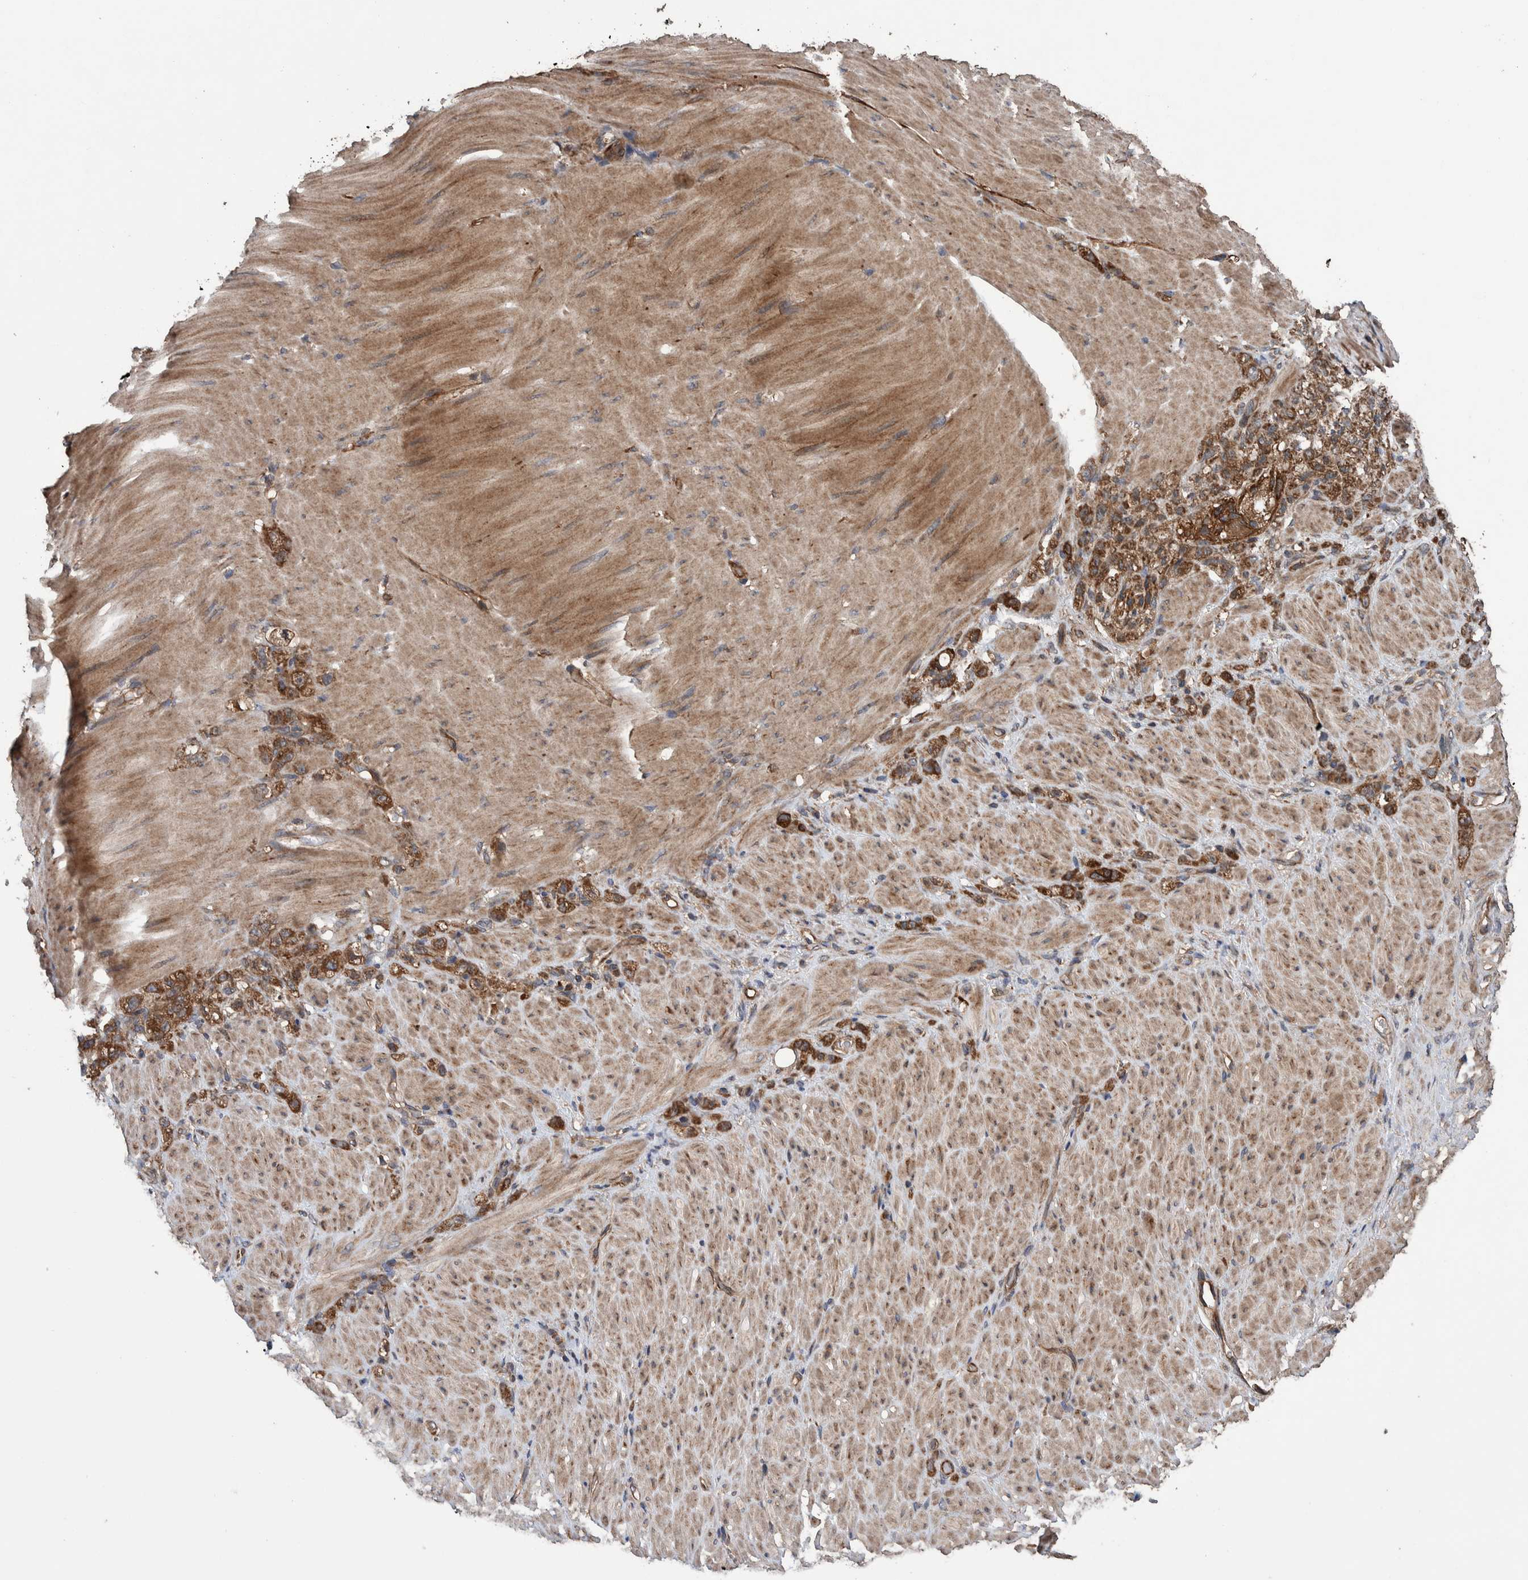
{"staining": {"intensity": "strong", "quantity": ">75%", "location": "cytoplasmic/membranous"}, "tissue": "stomach cancer", "cell_type": "Tumor cells", "image_type": "cancer", "snomed": [{"axis": "morphology", "description": "Normal tissue, NOS"}, {"axis": "morphology", "description": "Adenocarcinoma, NOS"}, {"axis": "topography", "description": "Stomach"}], "caption": "Immunohistochemical staining of human adenocarcinoma (stomach) exhibits high levels of strong cytoplasmic/membranous protein staining in about >75% of tumor cells.", "gene": "TRIM16", "patient": {"sex": "male", "age": 82}}